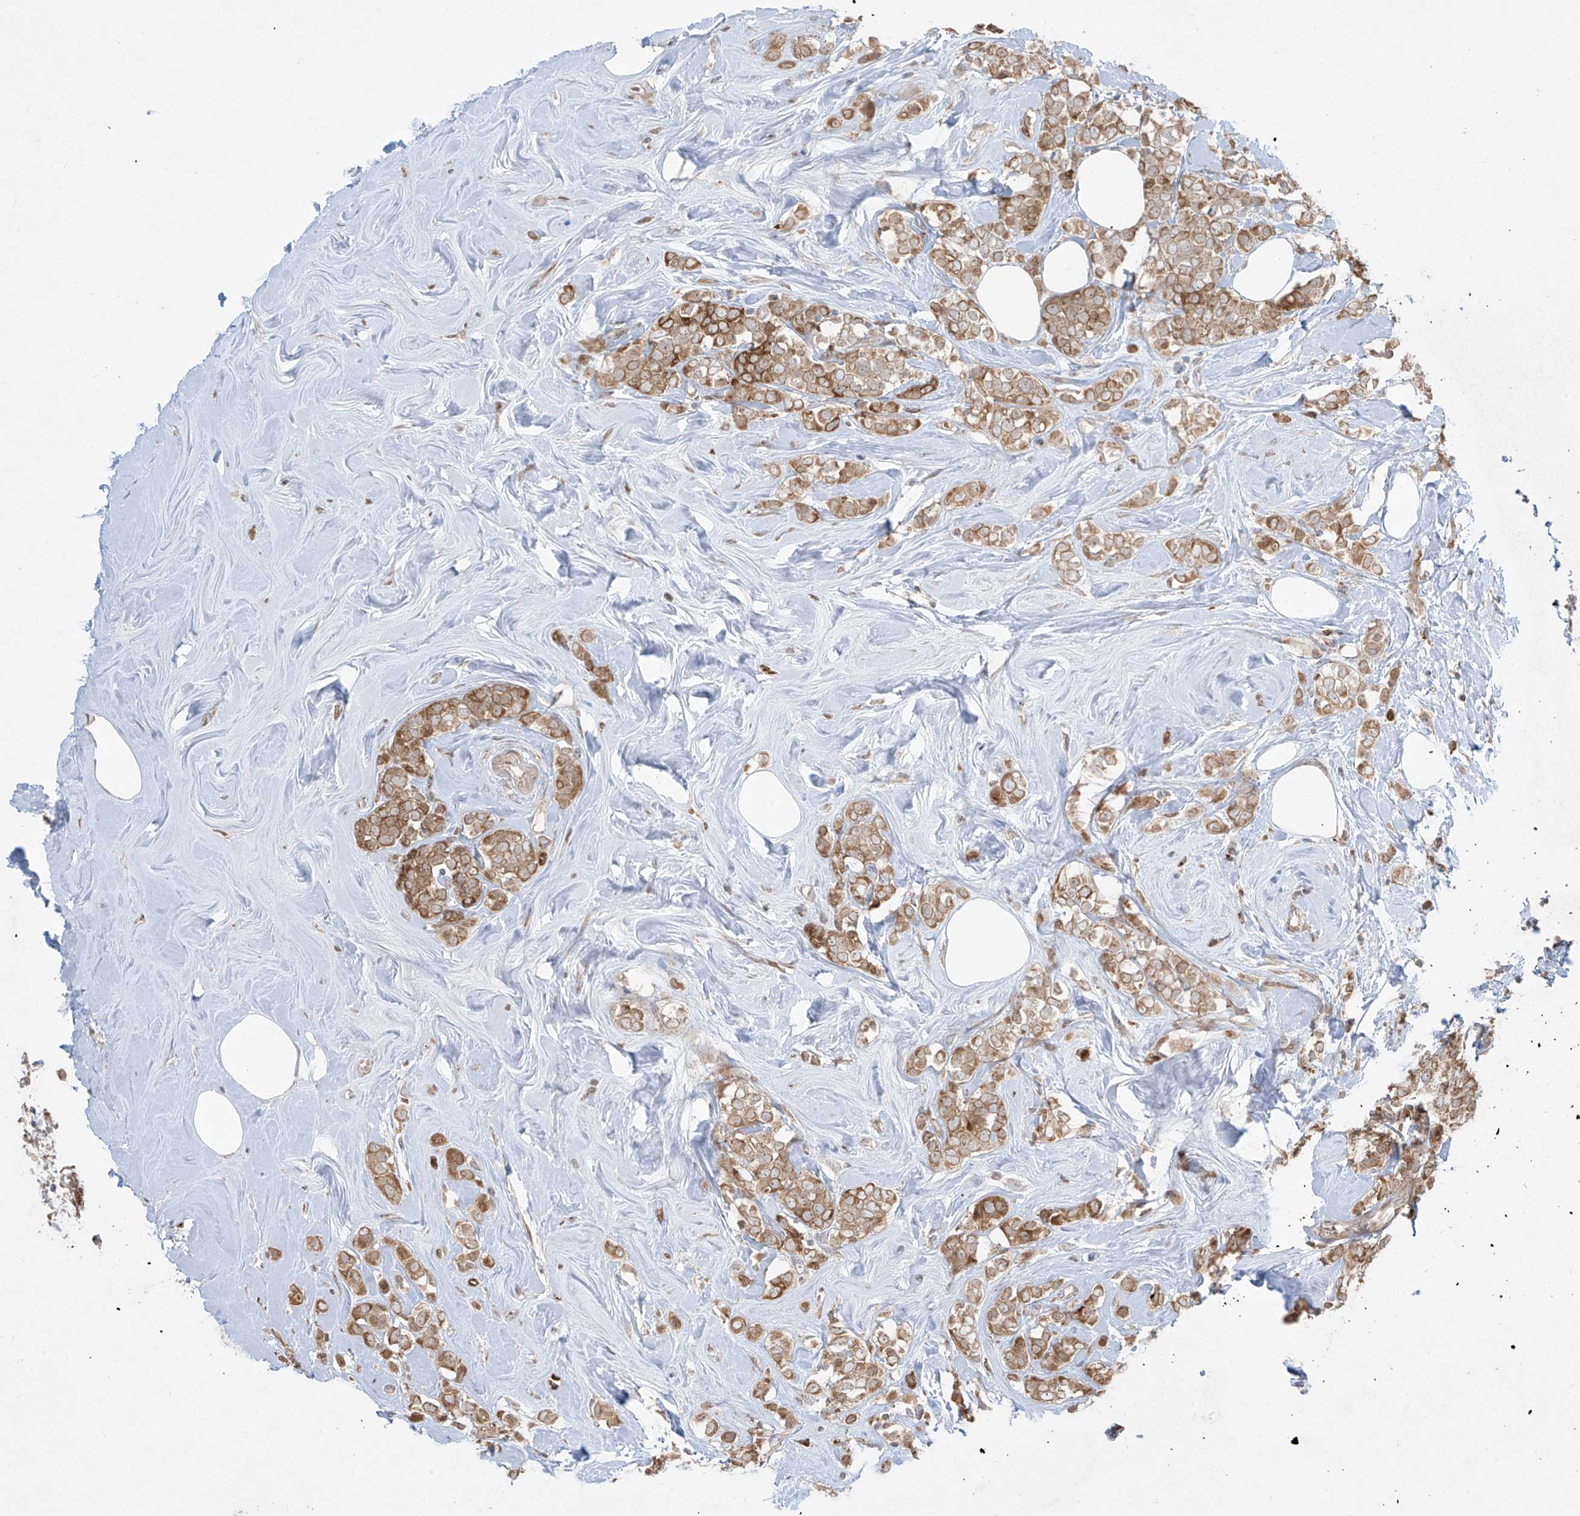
{"staining": {"intensity": "moderate", "quantity": ">75%", "location": "cytoplasmic/membranous"}, "tissue": "breast cancer", "cell_type": "Tumor cells", "image_type": "cancer", "snomed": [{"axis": "morphology", "description": "Lobular carcinoma"}, {"axis": "topography", "description": "Breast"}], "caption": "DAB immunohistochemical staining of breast cancer demonstrates moderate cytoplasmic/membranous protein positivity in approximately >75% of tumor cells.", "gene": "PPAT", "patient": {"sex": "female", "age": 47}}